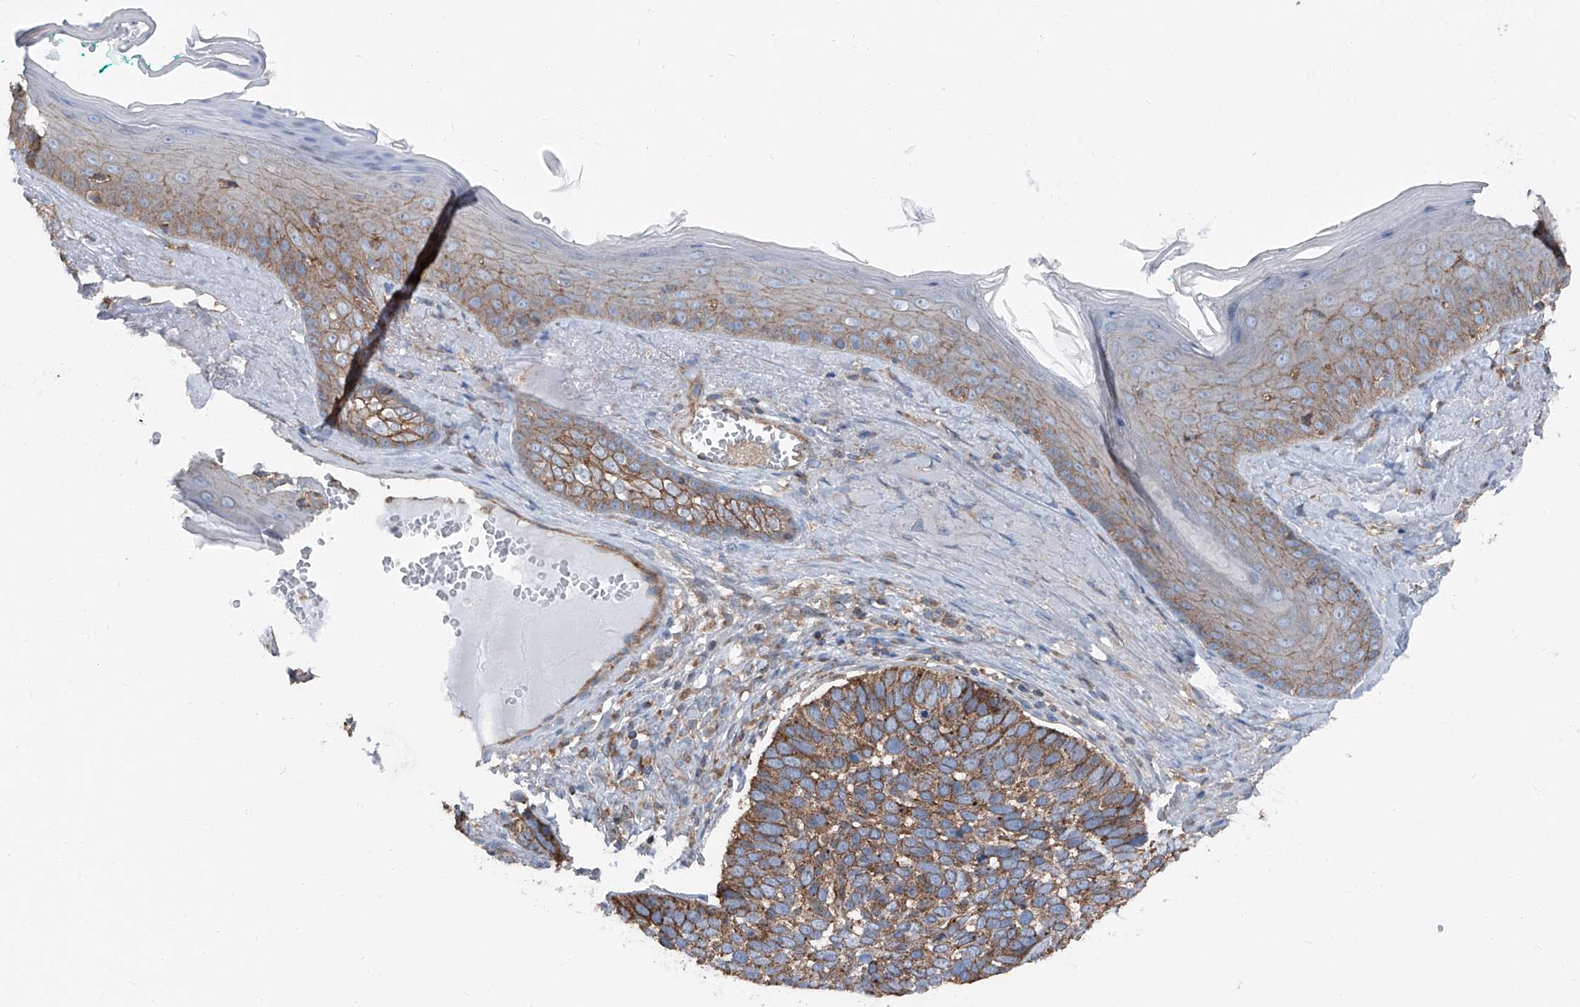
{"staining": {"intensity": "moderate", "quantity": ">75%", "location": "cytoplasmic/membranous"}, "tissue": "skin cancer", "cell_type": "Tumor cells", "image_type": "cancer", "snomed": [{"axis": "morphology", "description": "Basal cell carcinoma"}, {"axis": "topography", "description": "Skin"}], "caption": "IHC image of neoplastic tissue: human skin cancer stained using IHC reveals medium levels of moderate protein expression localized specifically in the cytoplasmic/membranous of tumor cells, appearing as a cytoplasmic/membranous brown color.", "gene": "GPR142", "patient": {"sex": "male", "age": 62}}